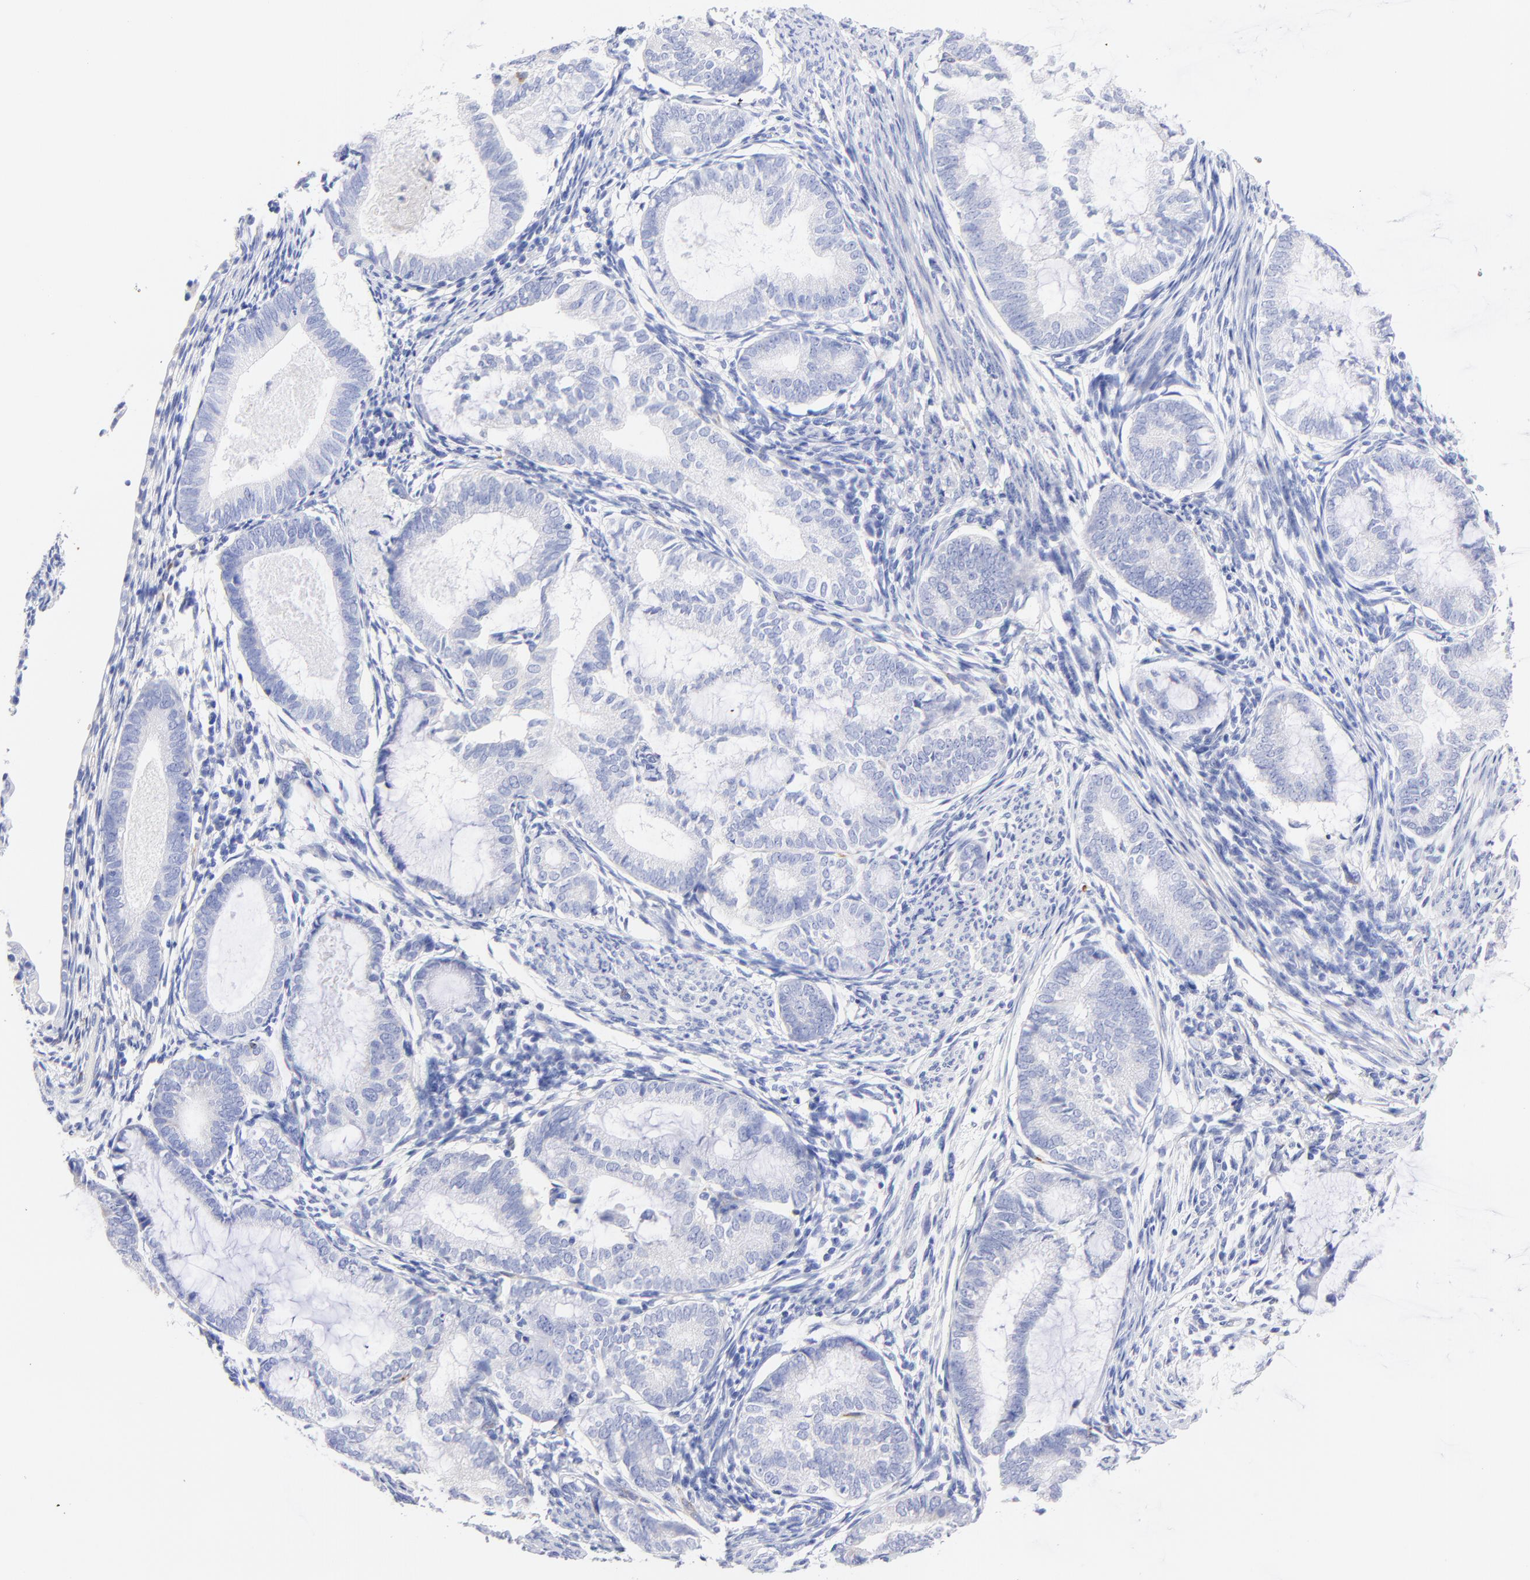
{"staining": {"intensity": "negative", "quantity": "none", "location": "none"}, "tissue": "endometrial cancer", "cell_type": "Tumor cells", "image_type": "cancer", "snomed": [{"axis": "morphology", "description": "Adenocarcinoma, NOS"}, {"axis": "topography", "description": "Endometrium"}], "caption": "A high-resolution histopathology image shows immunohistochemistry staining of endometrial adenocarcinoma, which demonstrates no significant staining in tumor cells.", "gene": "C1QTNF6", "patient": {"sex": "female", "age": 63}}